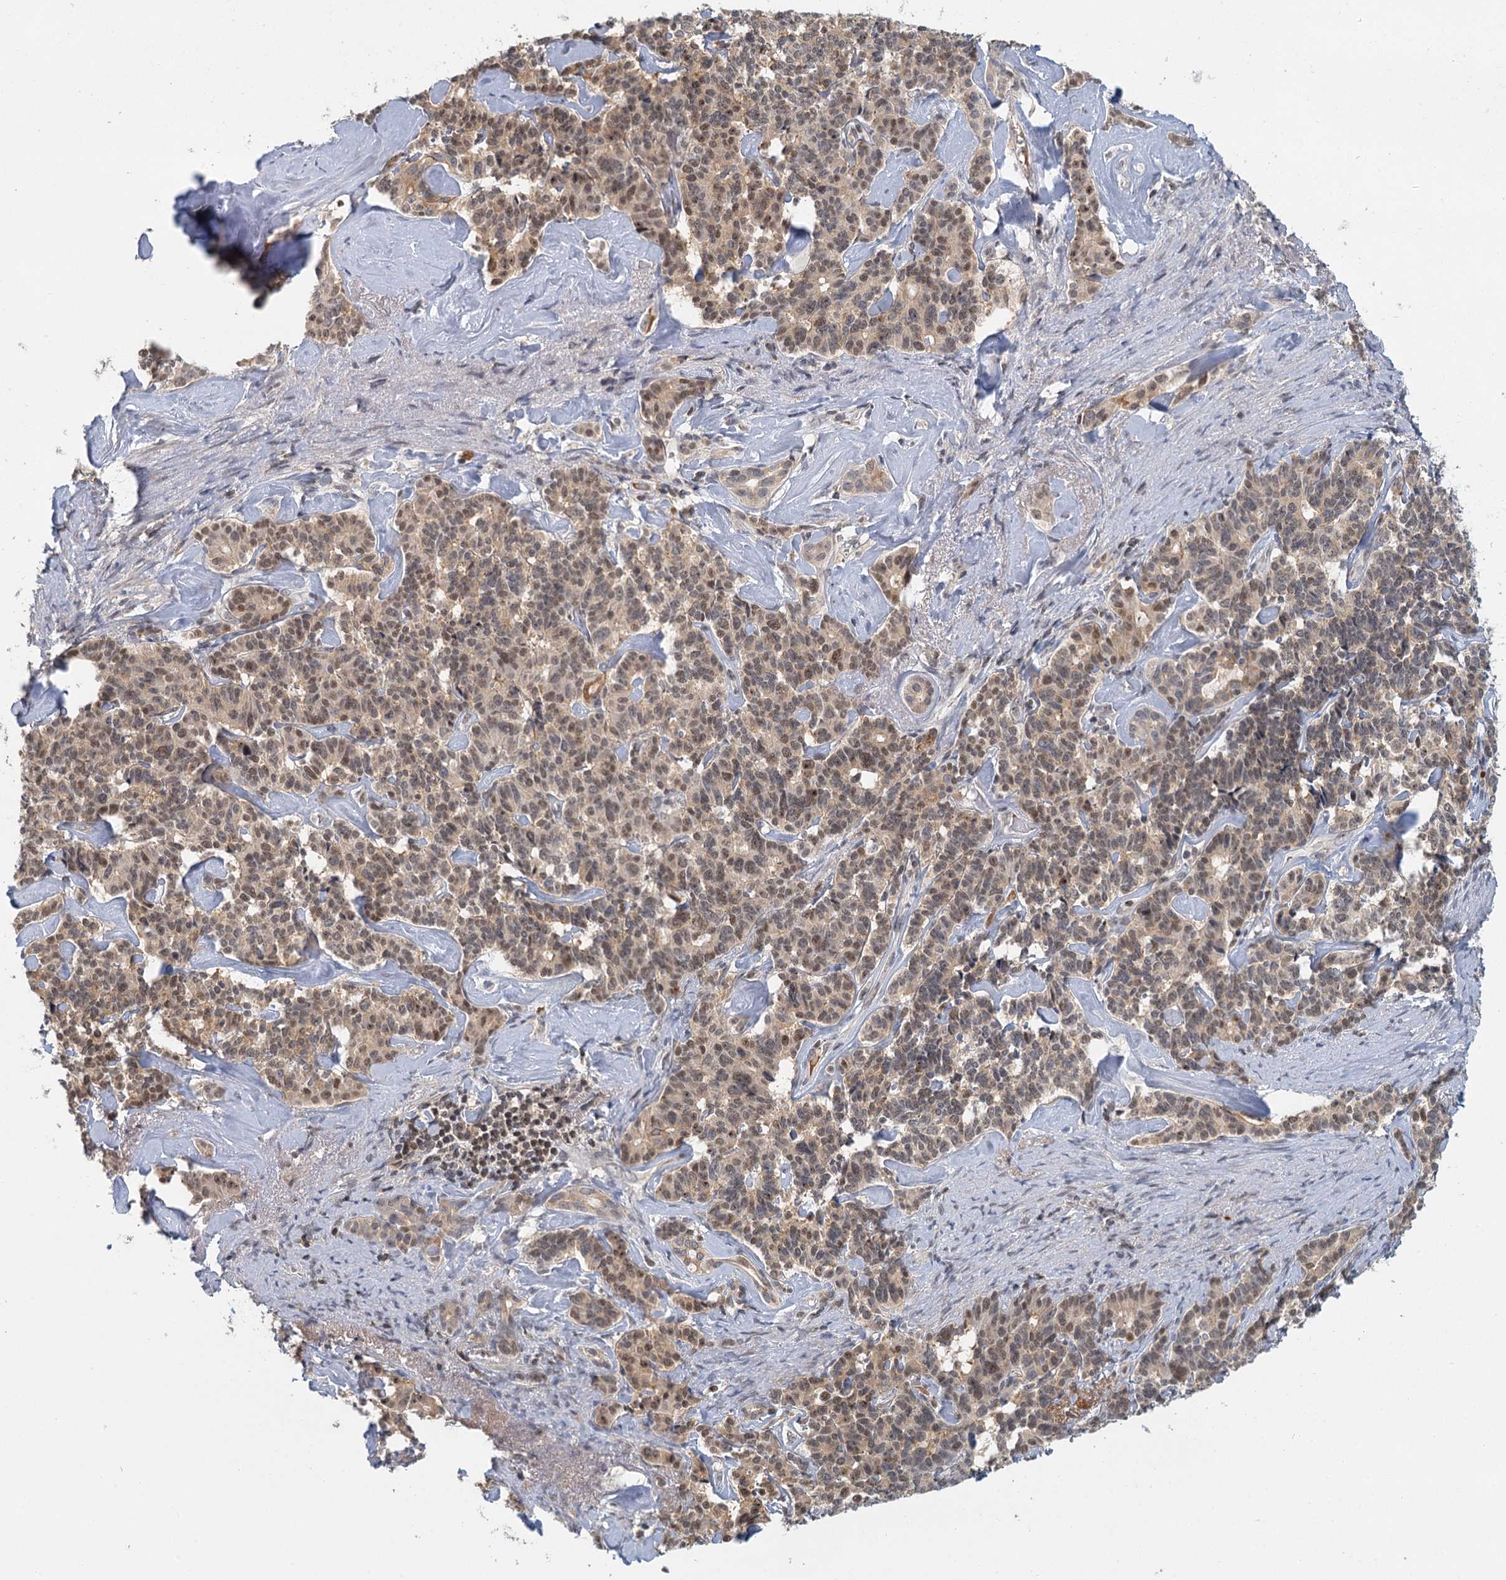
{"staining": {"intensity": "weak", "quantity": ">75%", "location": "cytoplasmic/membranous,nuclear"}, "tissue": "pancreatic cancer", "cell_type": "Tumor cells", "image_type": "cancer", "snomed": [{"axis": "morphology", "description": "Adenocarcinoma, NOS"}, {"axis": "topography", "description": "Pancreas"}], "caption": "There is low levels of weak cytoplasmic/membranous and nuclear staining in tumor cells of pancreatic cancer, as demonstrated by immunohistochemical staining (brown color).", "gene": "GPATCH11", "patient": {"sex": "female", "age": 74}}